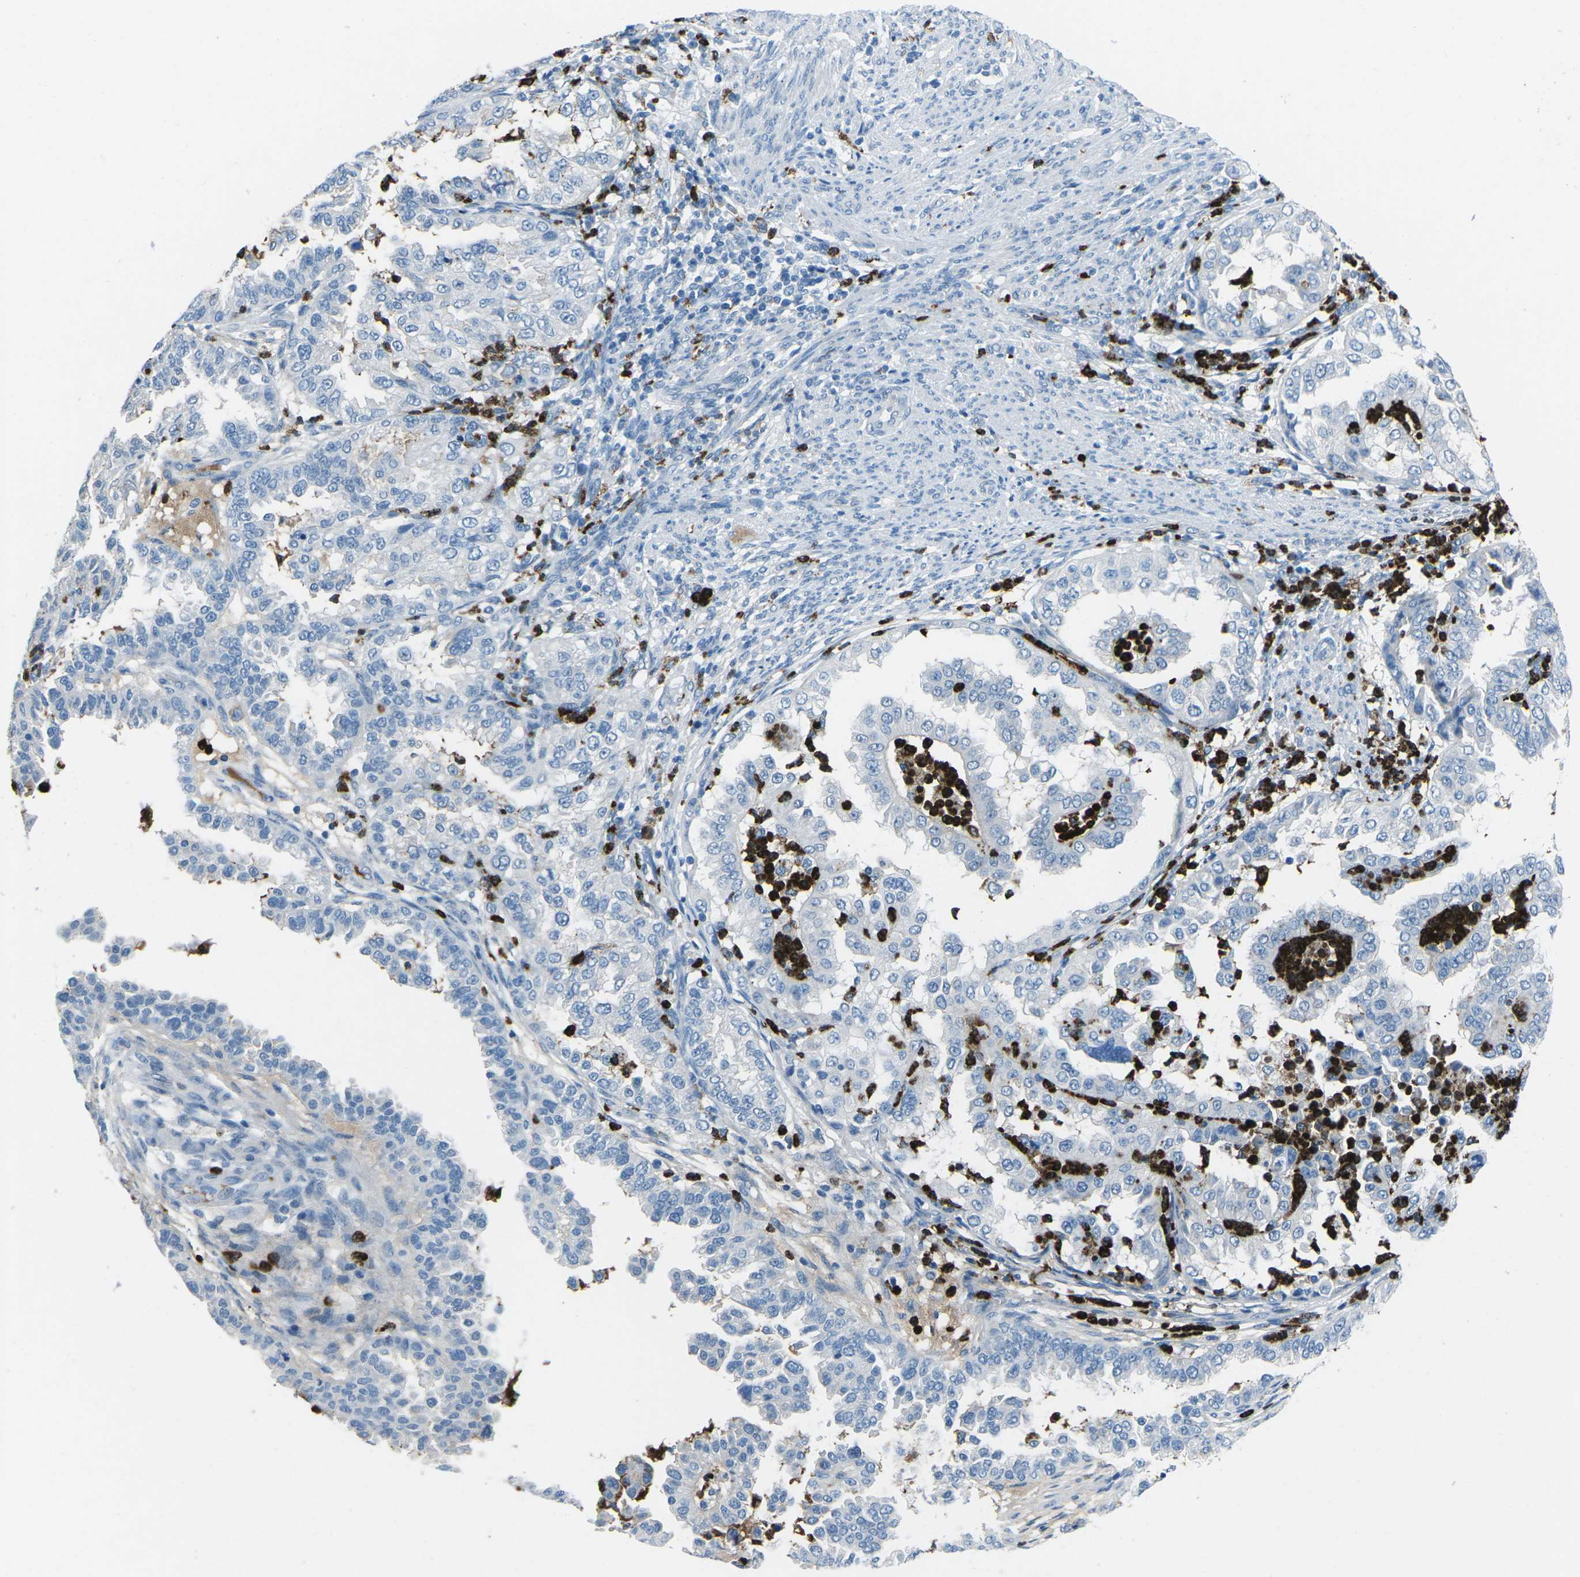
{"staining": {"intensity": "negative", "quantity": "none", "location": "none"}, "tissue": "endometrial cancer", "cell_type": "Tumor cells", "image_type": "cancer", "snomed": [{"axis": "morphology", "description": "Adenocarcinoma, NOS"}, {"axis": "topography", "description": "Endometrium"}], "caption": "Tumor cells show no significant protein positivity in endometrial cancer (adenocarcinoma).", "gene": "FCN1", "patient": {"sex": "female", "age": 85}}